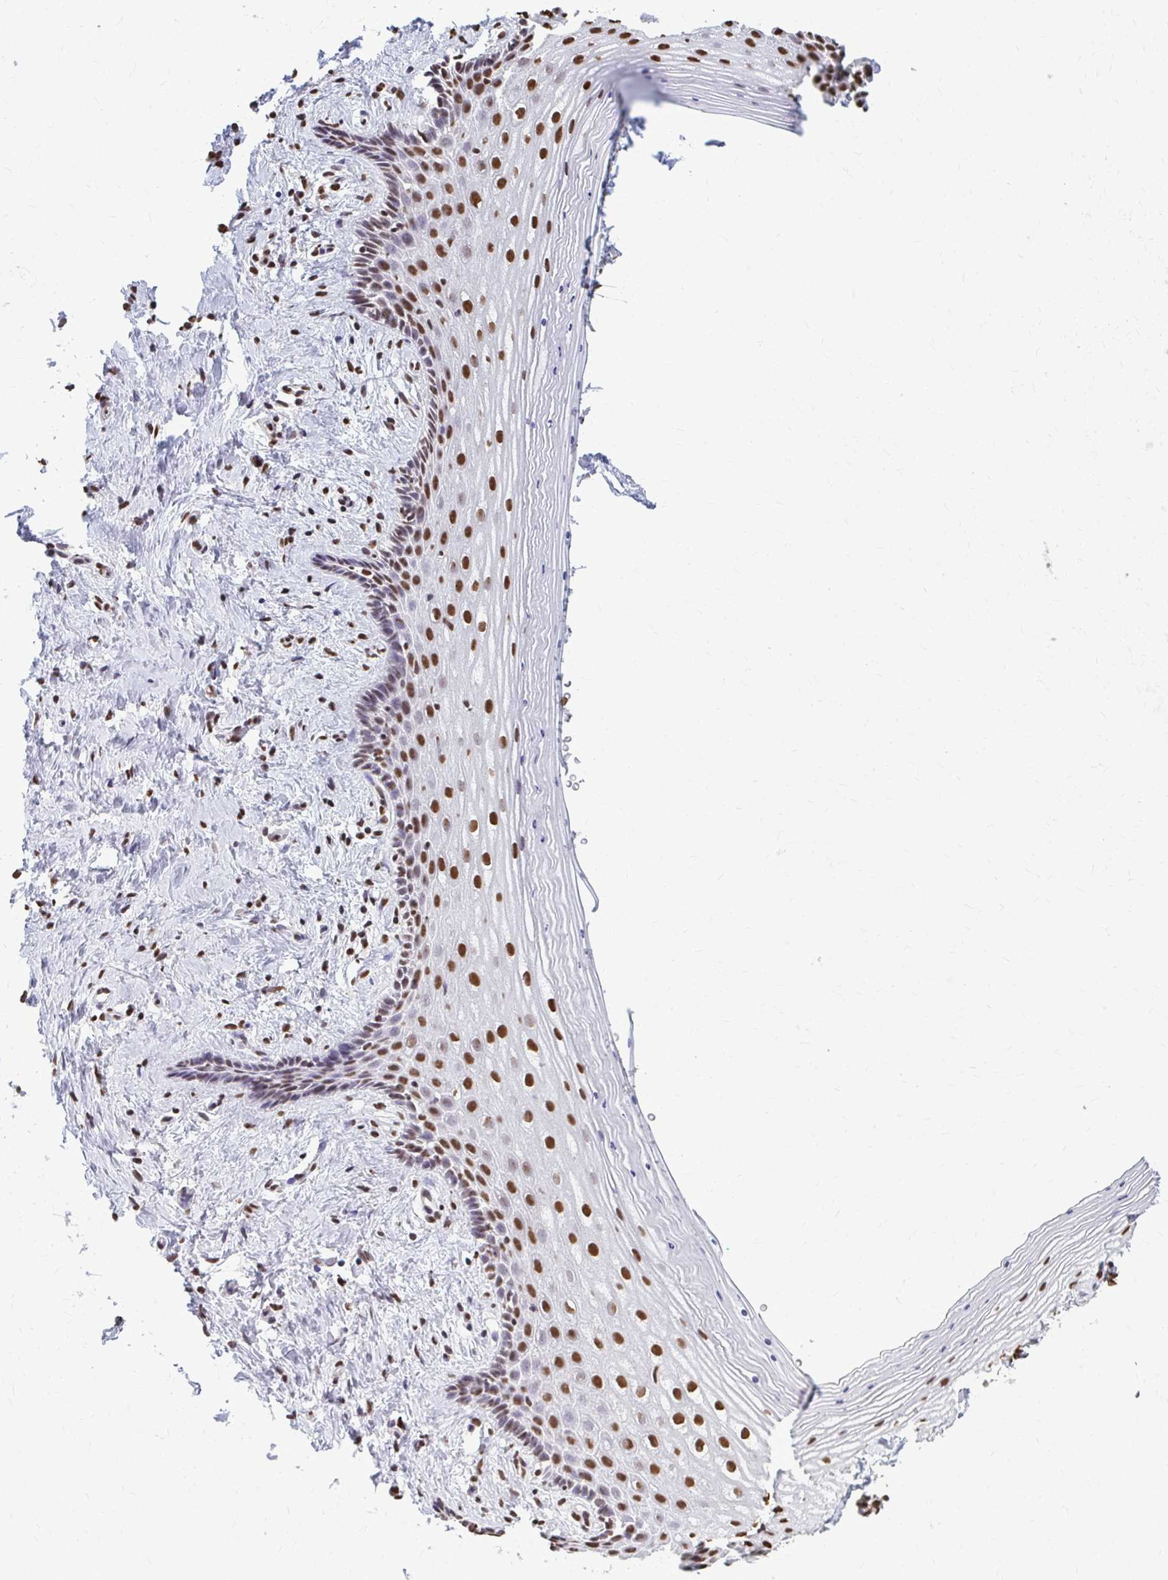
{"staining": {"intensity": "moderate", "quantity": "<25%", "location": "nuclear"}, "tissue": "vagina", "cell_type": "Squamous epithelial cells", "image_type": "normal", "snomed": [{"axis": "morphology", "description": "Normal tissue, NOS"}, {"axis": "topography", "description": "Vagina"}], "caption": "A high-resolution photomicrograph shows immunohistochemistry staining of benign vagina, which exhibits moderate nuclear positivity in approximately <25% of squamous epithelial cells. (DAB (3,3'-diaminobenzidine) IHC with brightfield microscopy, high magnification).", "gene": "SNRPA", "patient": {"sex": "female", "age": 42}}